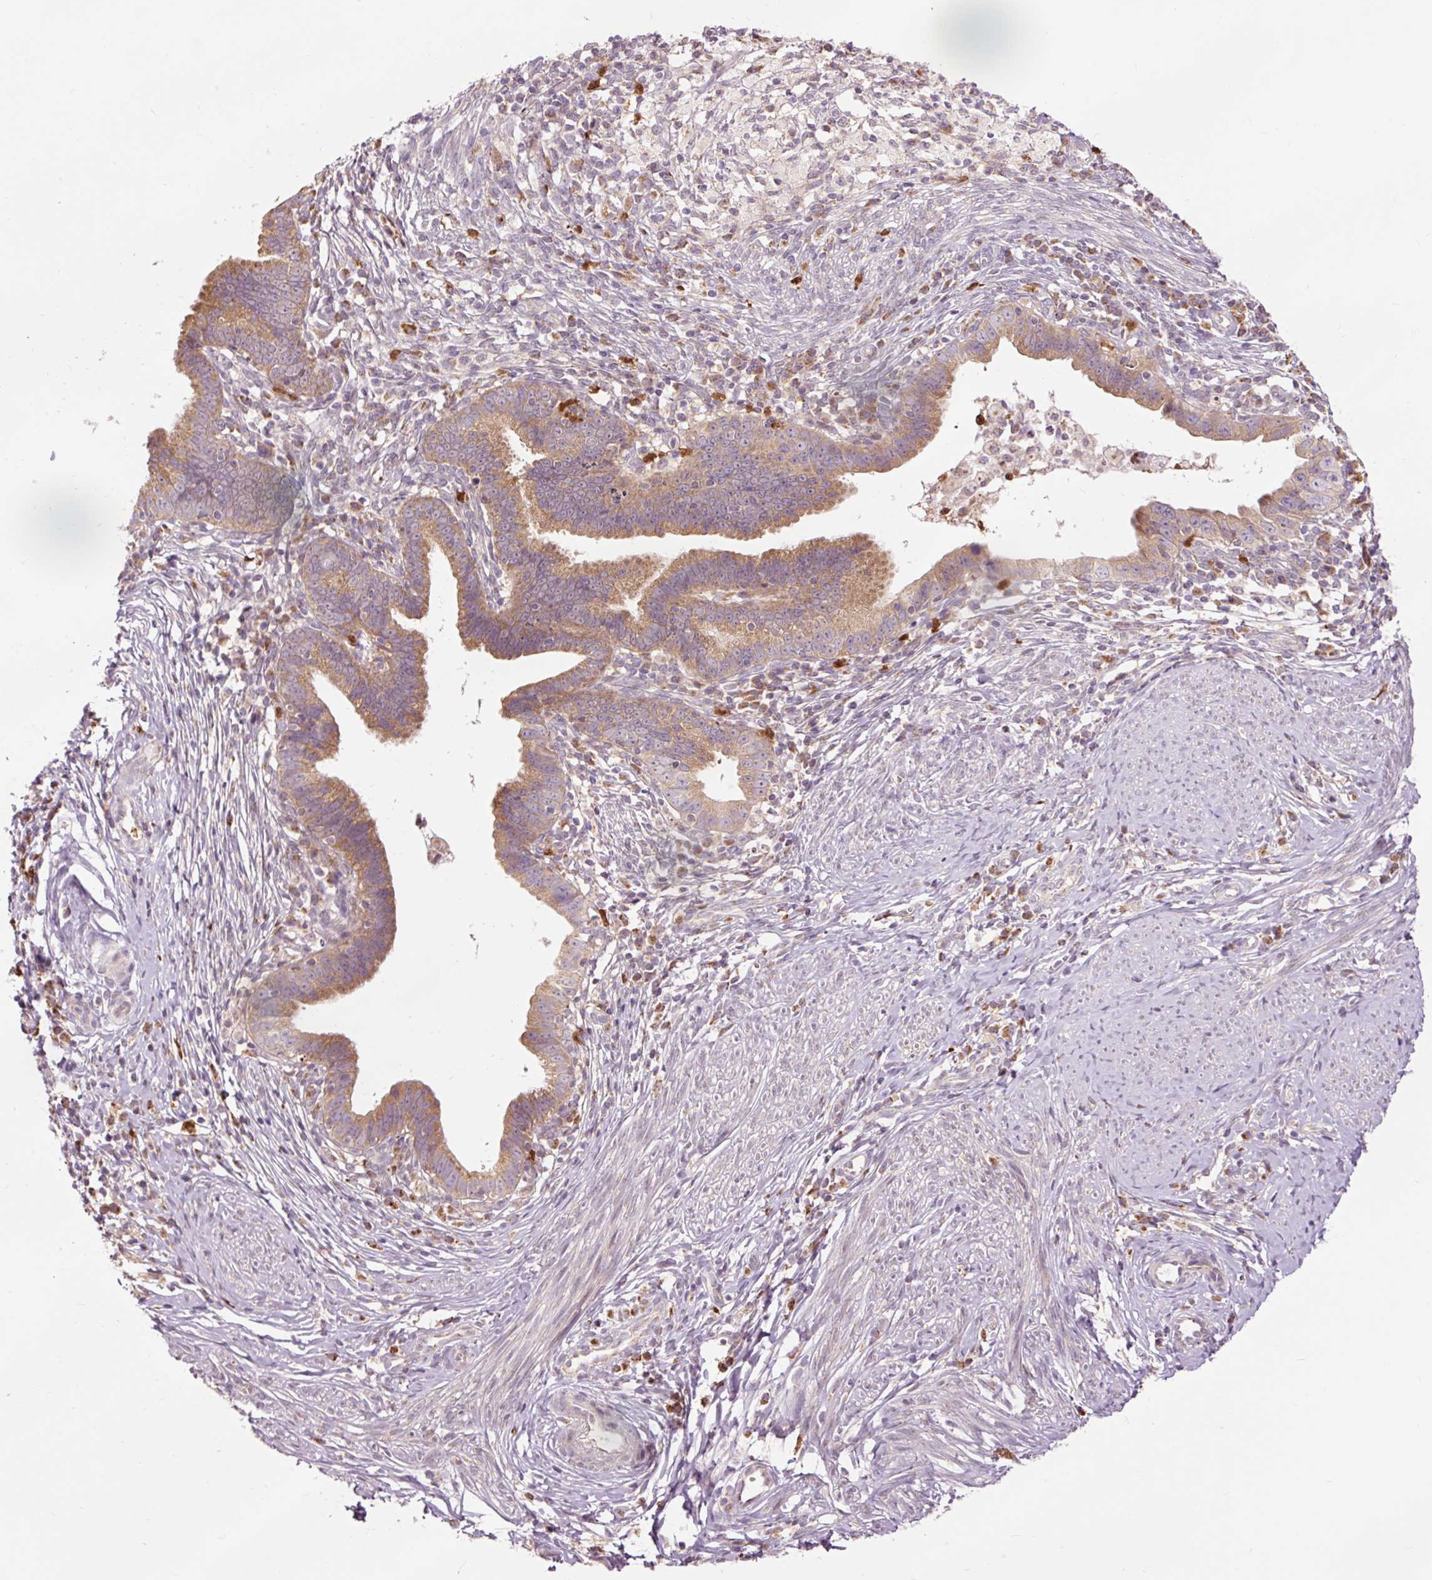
{"staining": {"intensity": "moderate", "quantity": "25%-75%", "location": "cytoplasmic/membranous"}, "tissue": "cervical cancer", "cell_type": "Tumor cells", "image_type": "cancer", "snomed": [{"axis": "morphology", "description": "Adenocarcinoma, NOS"}, {"axis": "topography", "description": "Cervix"}], "caption": "A micrograph showing moderate cytoplasmic/membranous staining in approximately 25%-75% of tumor cells in adenocarcinoma (cervical), as visualized by brown immunohistochemical staining.", "gene": "PRDX5", "patient": {"sex": "female", "age": 36}}